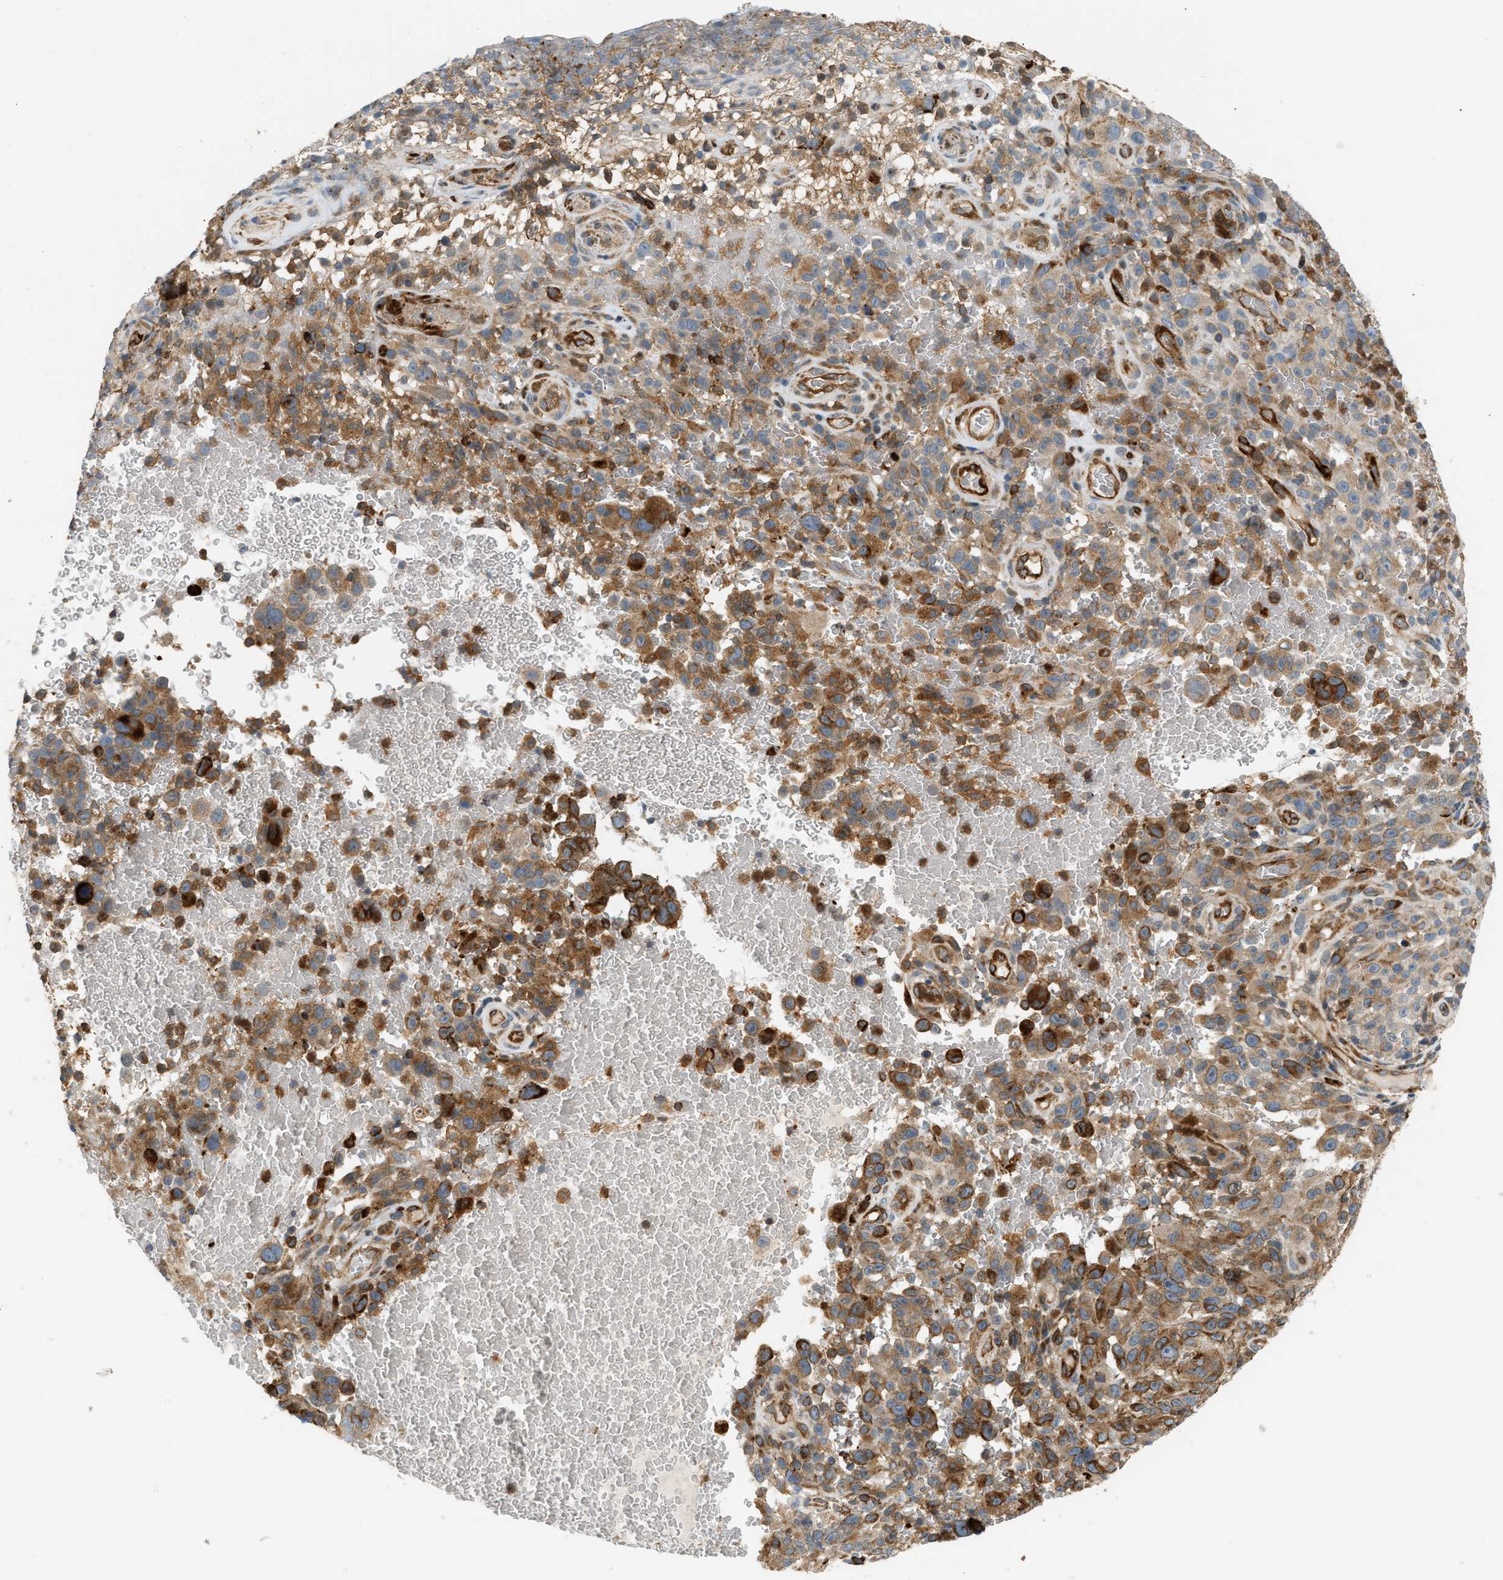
{"staining": {"intensity": "moderate", "quantity": ">75%", "location": "cytoplasmic/membranous"}, "tissue": "melanoma", "cell_type": "Tumor cells", "image_type": "cancer", "snomed": [{"axis": "morphology", "description": "Malignant melanoma, NOS"}, {"axis": "topography", "description": "Skin"}], "caption": "Malignant melanoma stained for a protein (brown) displays moderate cytoplasmic/membranous positive positivity in approximately >75% of tumor cells.", "gene": "PLCG2", "patient": {"sex": "female", "age": 82}}